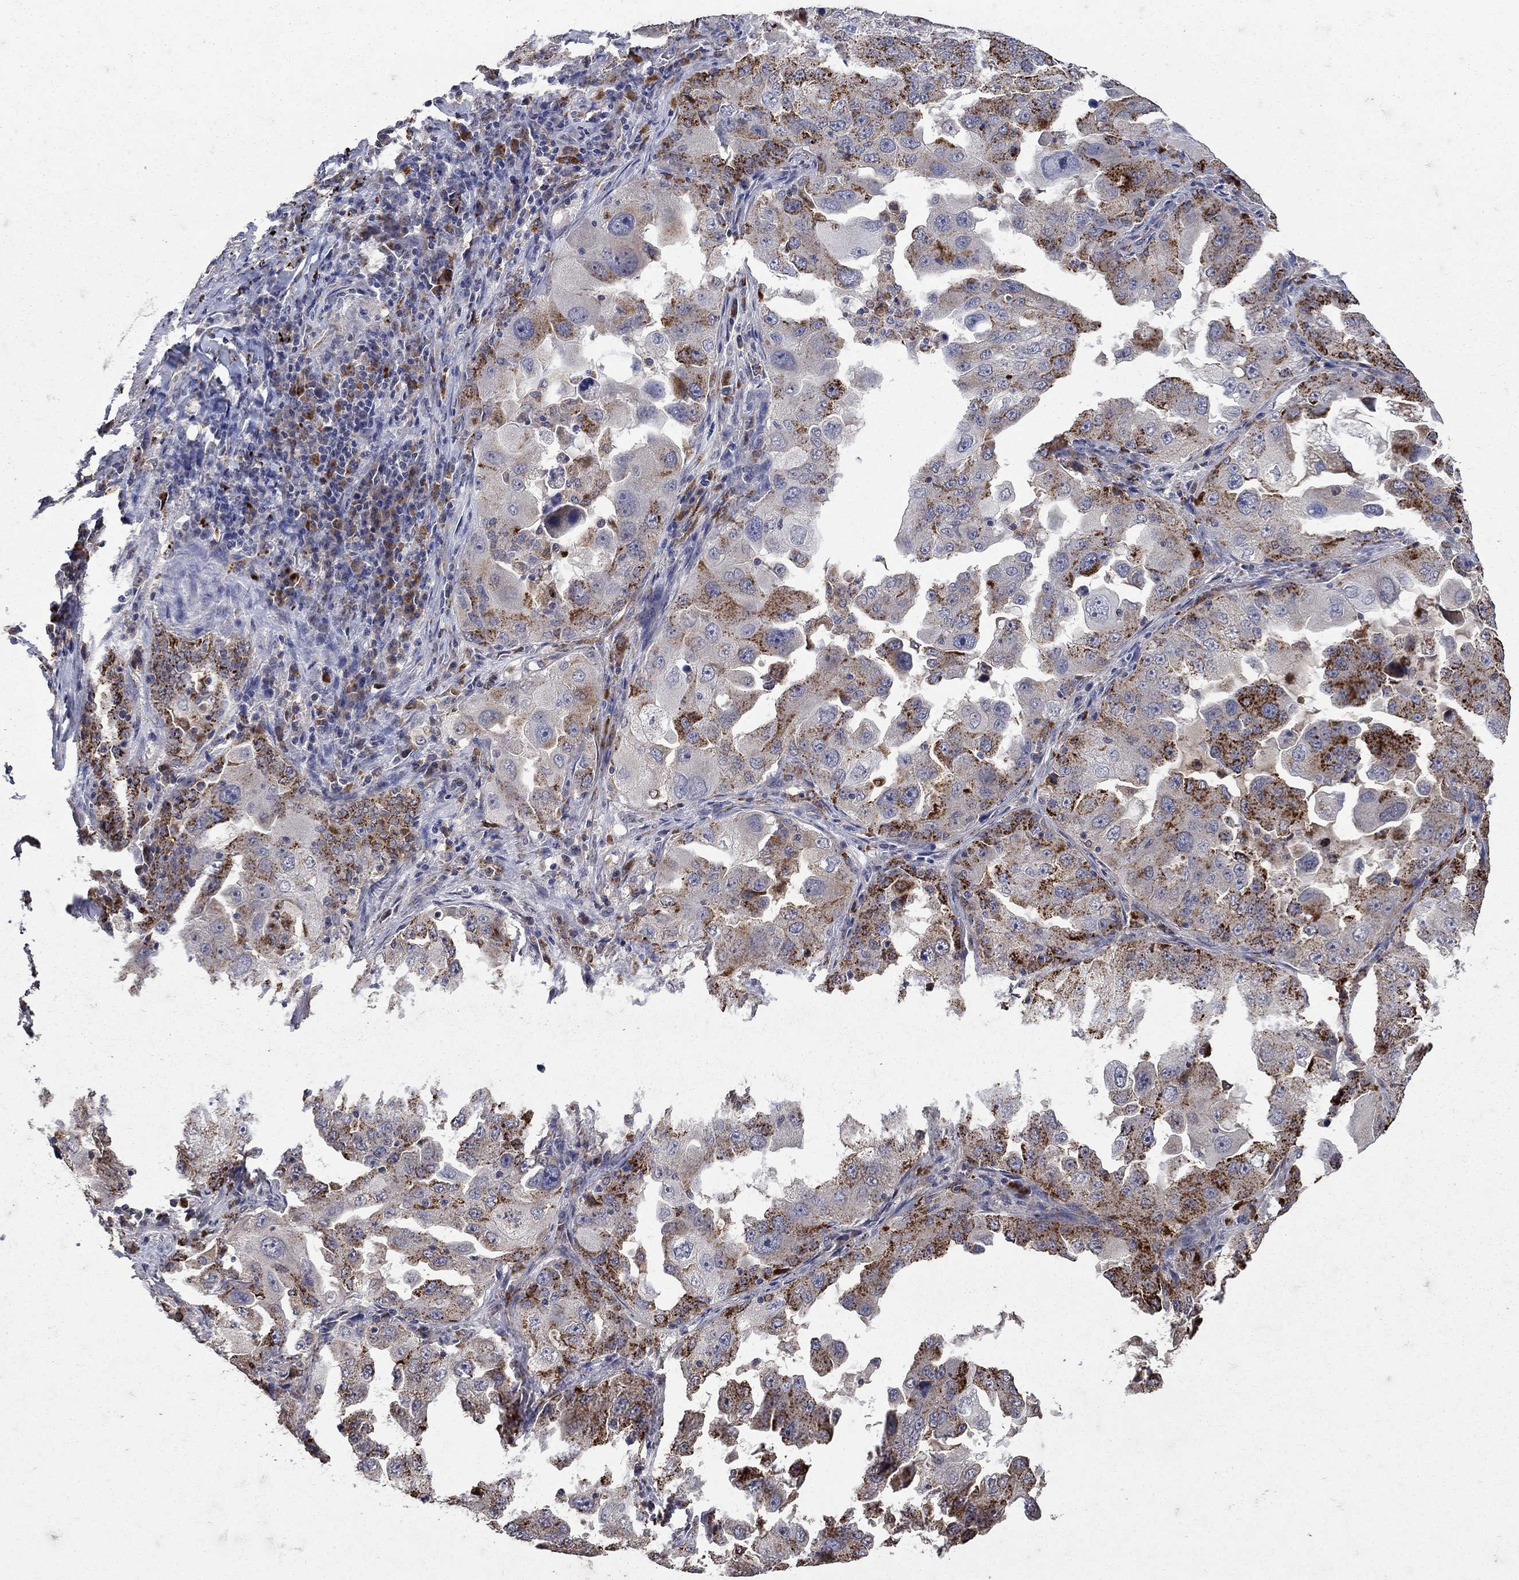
{"staining": {"intensity": "strong", "quantity": "25%-75%", "location": "cytoplasmic/membranous"}, "tissue": "lung cancer", "cell_type": "Tumor cells", "image_type": "cancer", "snomed": [{"axis": "morphology", "description": "Adenocarcinoma, NOS"}, {"axis": "topography", "description": "Lung"}], "caption": "Tumor cells show high levels of strong cytoplasmic/membranous positivity in approximately 25%-75% of cells in human adenocarcinoma (lung). Nuclei are stained in blue.", "gene": "NPC2", "patient": {"sex": "female", "age": 61}}